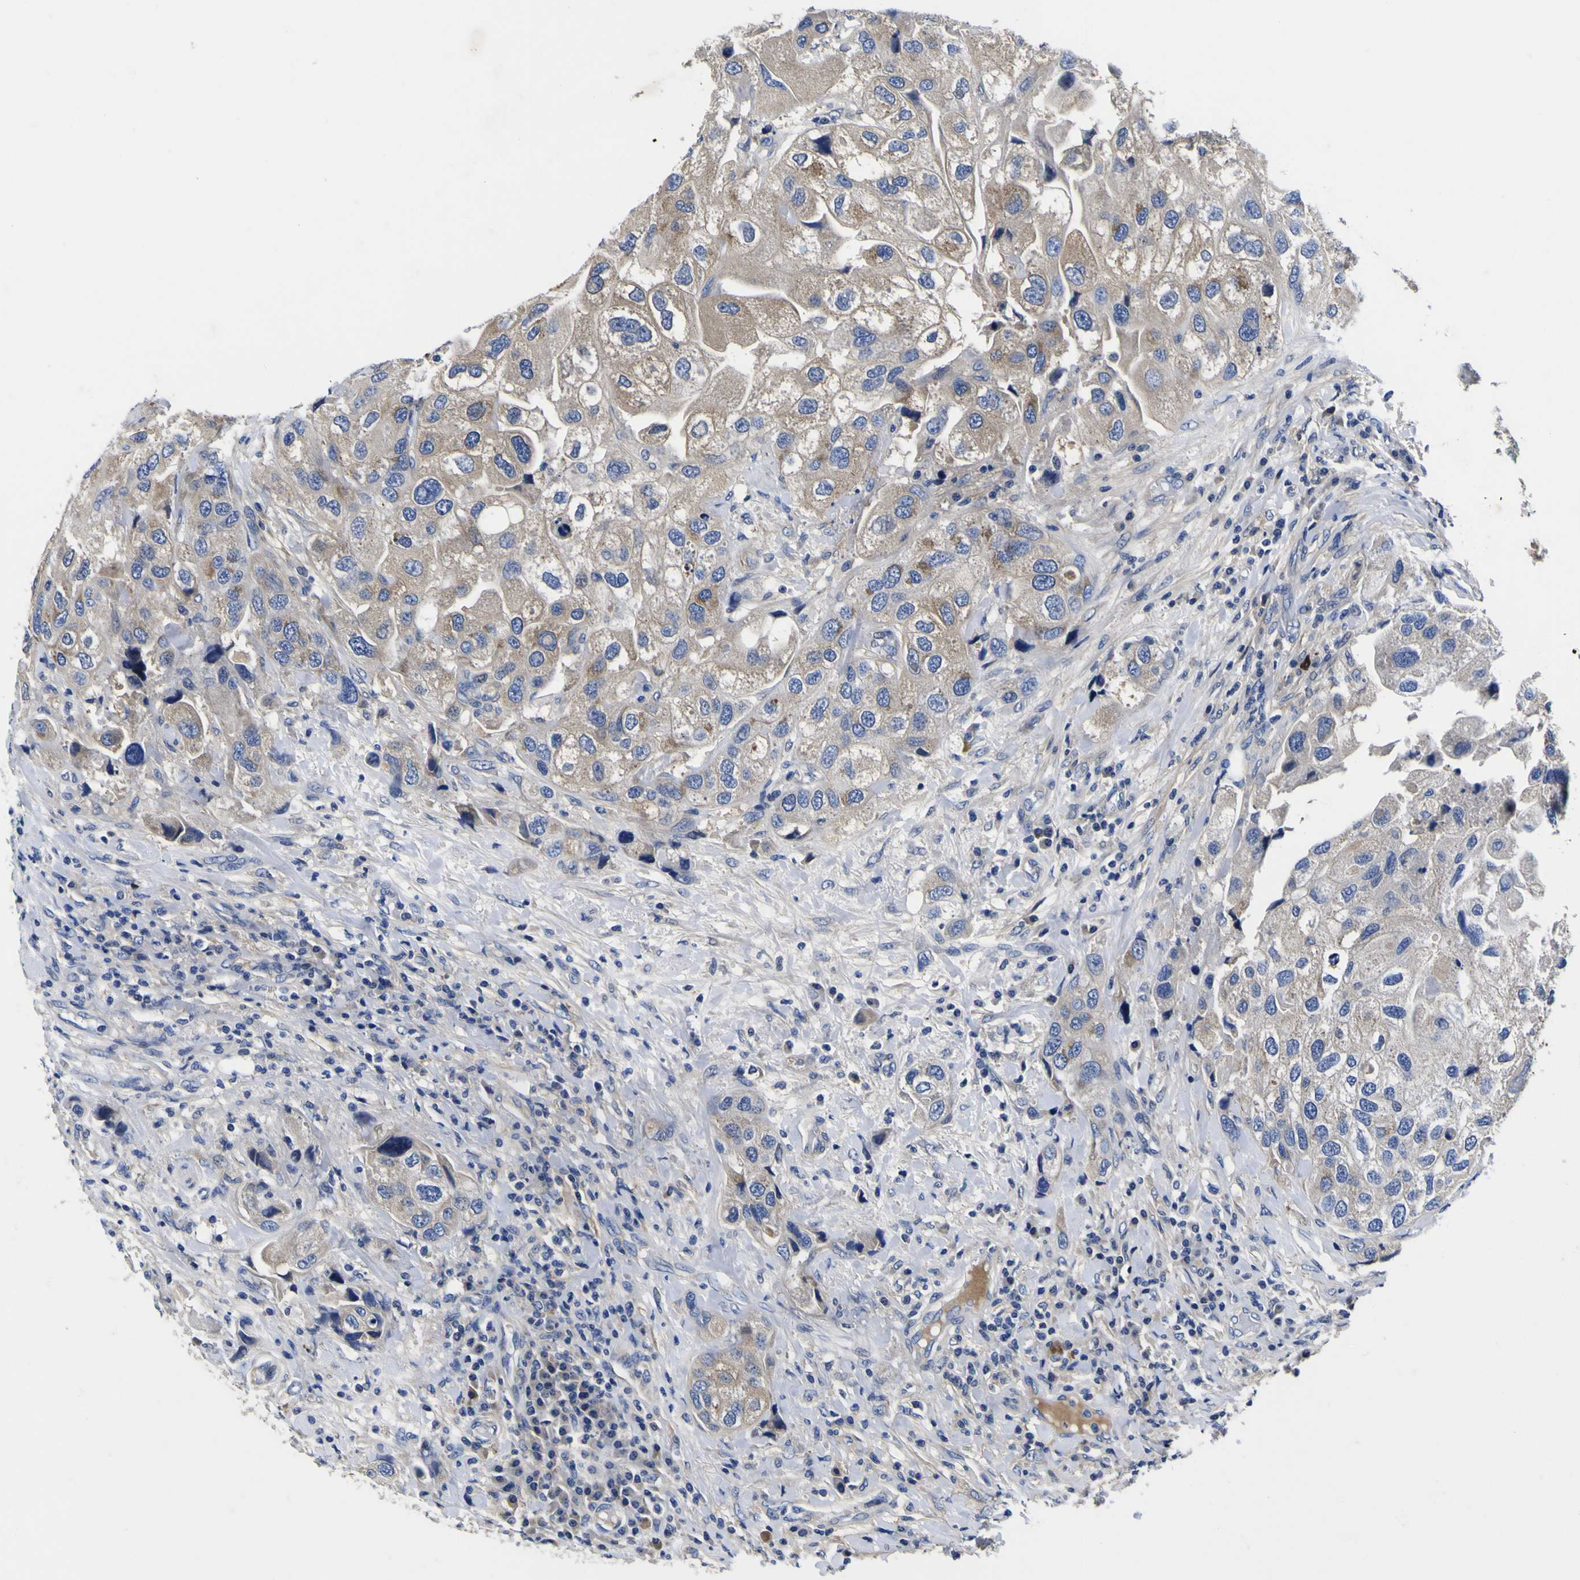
{"staining": {"intensity": "weak", "quantity": "<25%", "location": "cytoplasmic/membranous"}, "tissue": "urothelial cancer", "cell_type": "Tumor cells", "image_type": "cancer", "snomed": [{"axis": "morphology", "description": "Urothelial carcinoma, High grade"}, {"axis": "topography", "description": "Urinary bladder"}], "caption": "Tumor cells show no significant protein staining in urothelial cancer.", "gene": "VASN", "patient": {"sex": "female", "age": 64}}